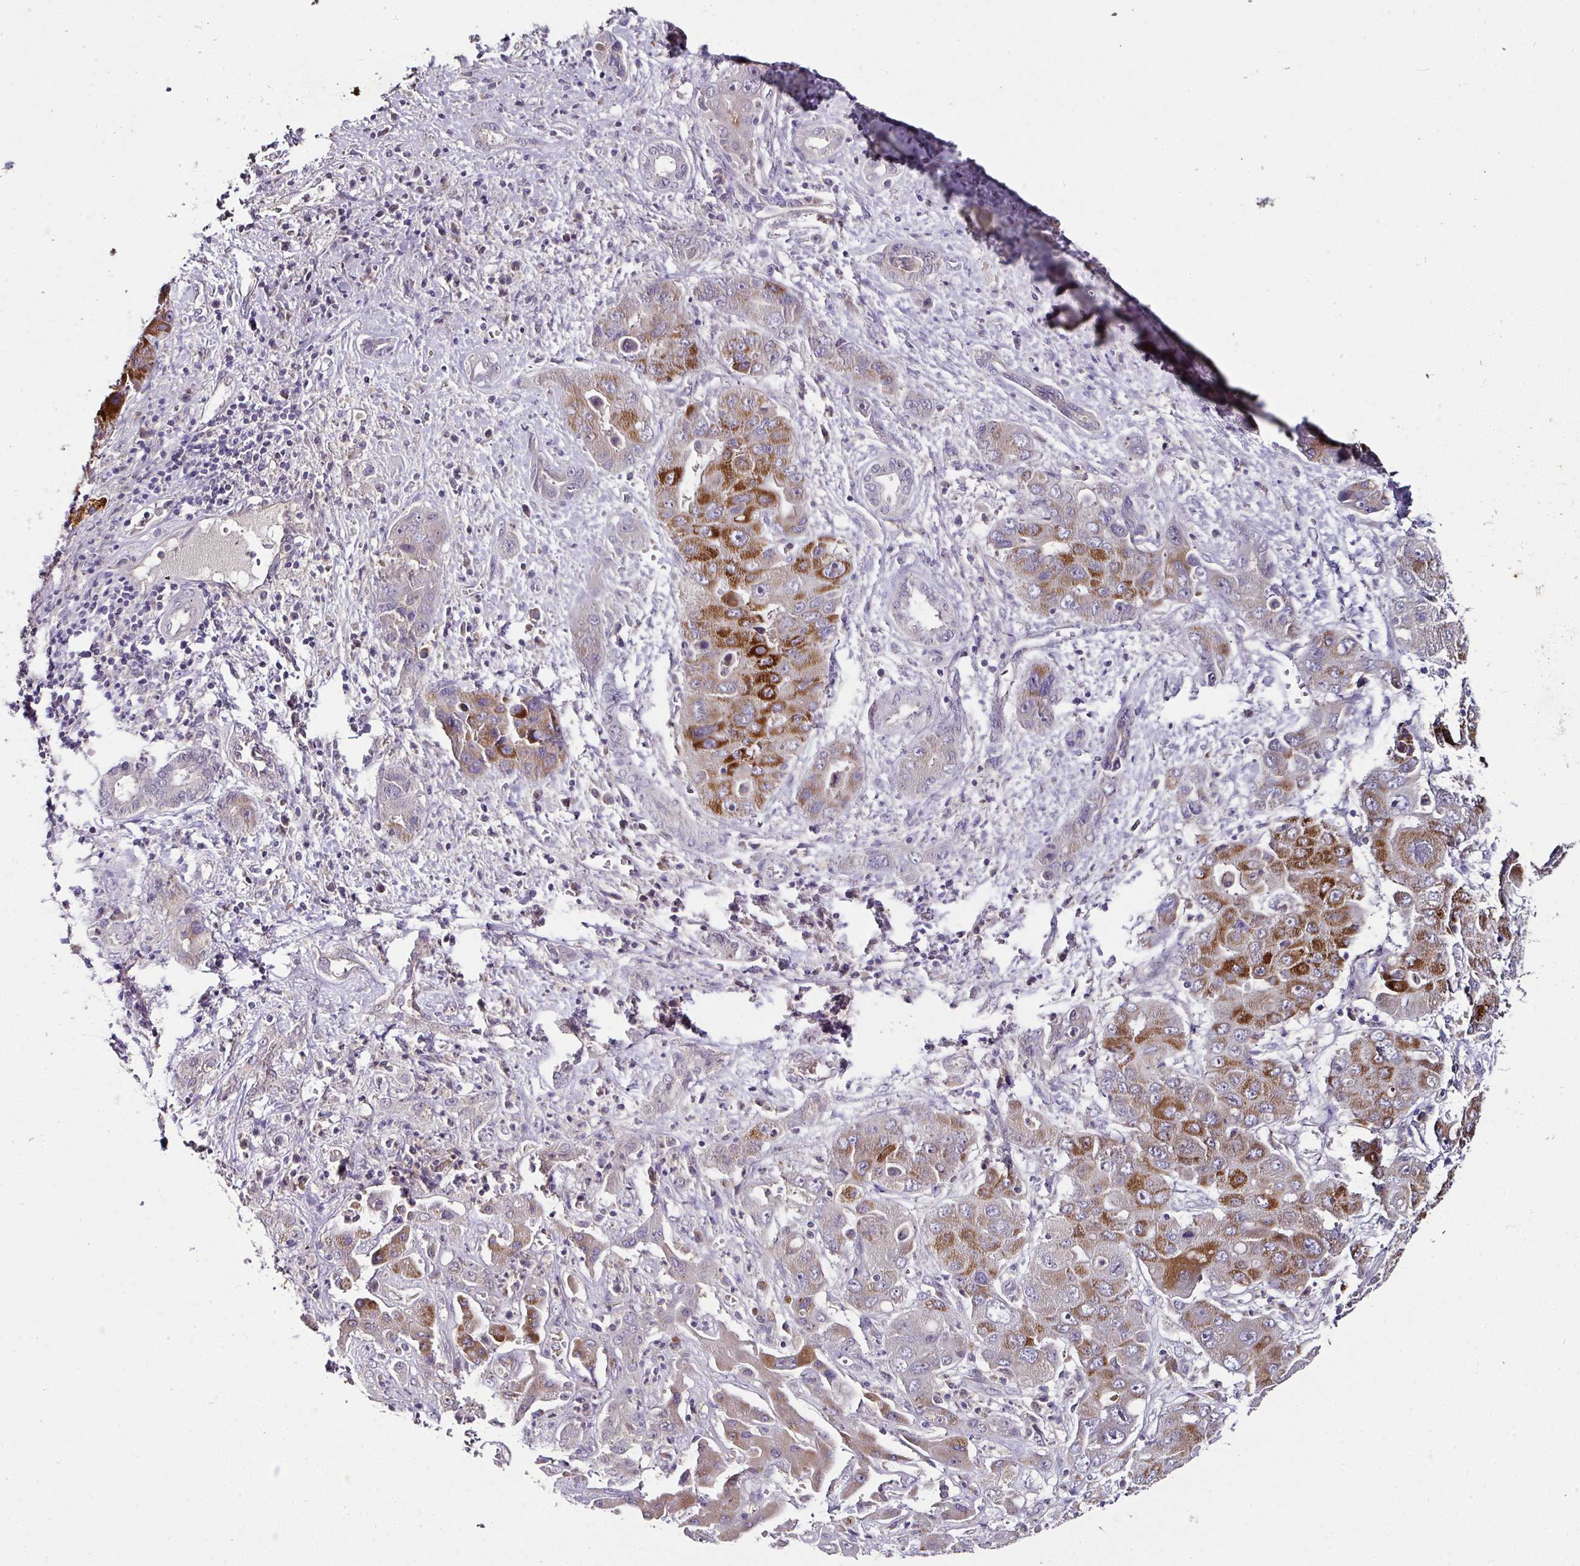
{"staining": {"intensity": "strong", "quantity": "25%-75%", "location": "cytoplasmic/membranous"}, "tissue": "liver cancer", "cell_type": "Tumor cells", "image_type": "cancer", "snomed": [{"axis": "morphology", "description": "Cholangiocarcinoma"}, {"axis": "topography", "description": "Liver"}], "caption": "Strong cytoplasmic/membranous positivity is identified in about 25%-75% of tumor cells in liver cancer (cholangiocarcinoma). The staining is performed using DAB (3,3'-diaminobenzidine) brown chromogen to label protein expression. The nuclei are counter-stained blue using hematoxylin.", "gene": "SKIC2", "patient": {"sex": "male", "age": 67}}